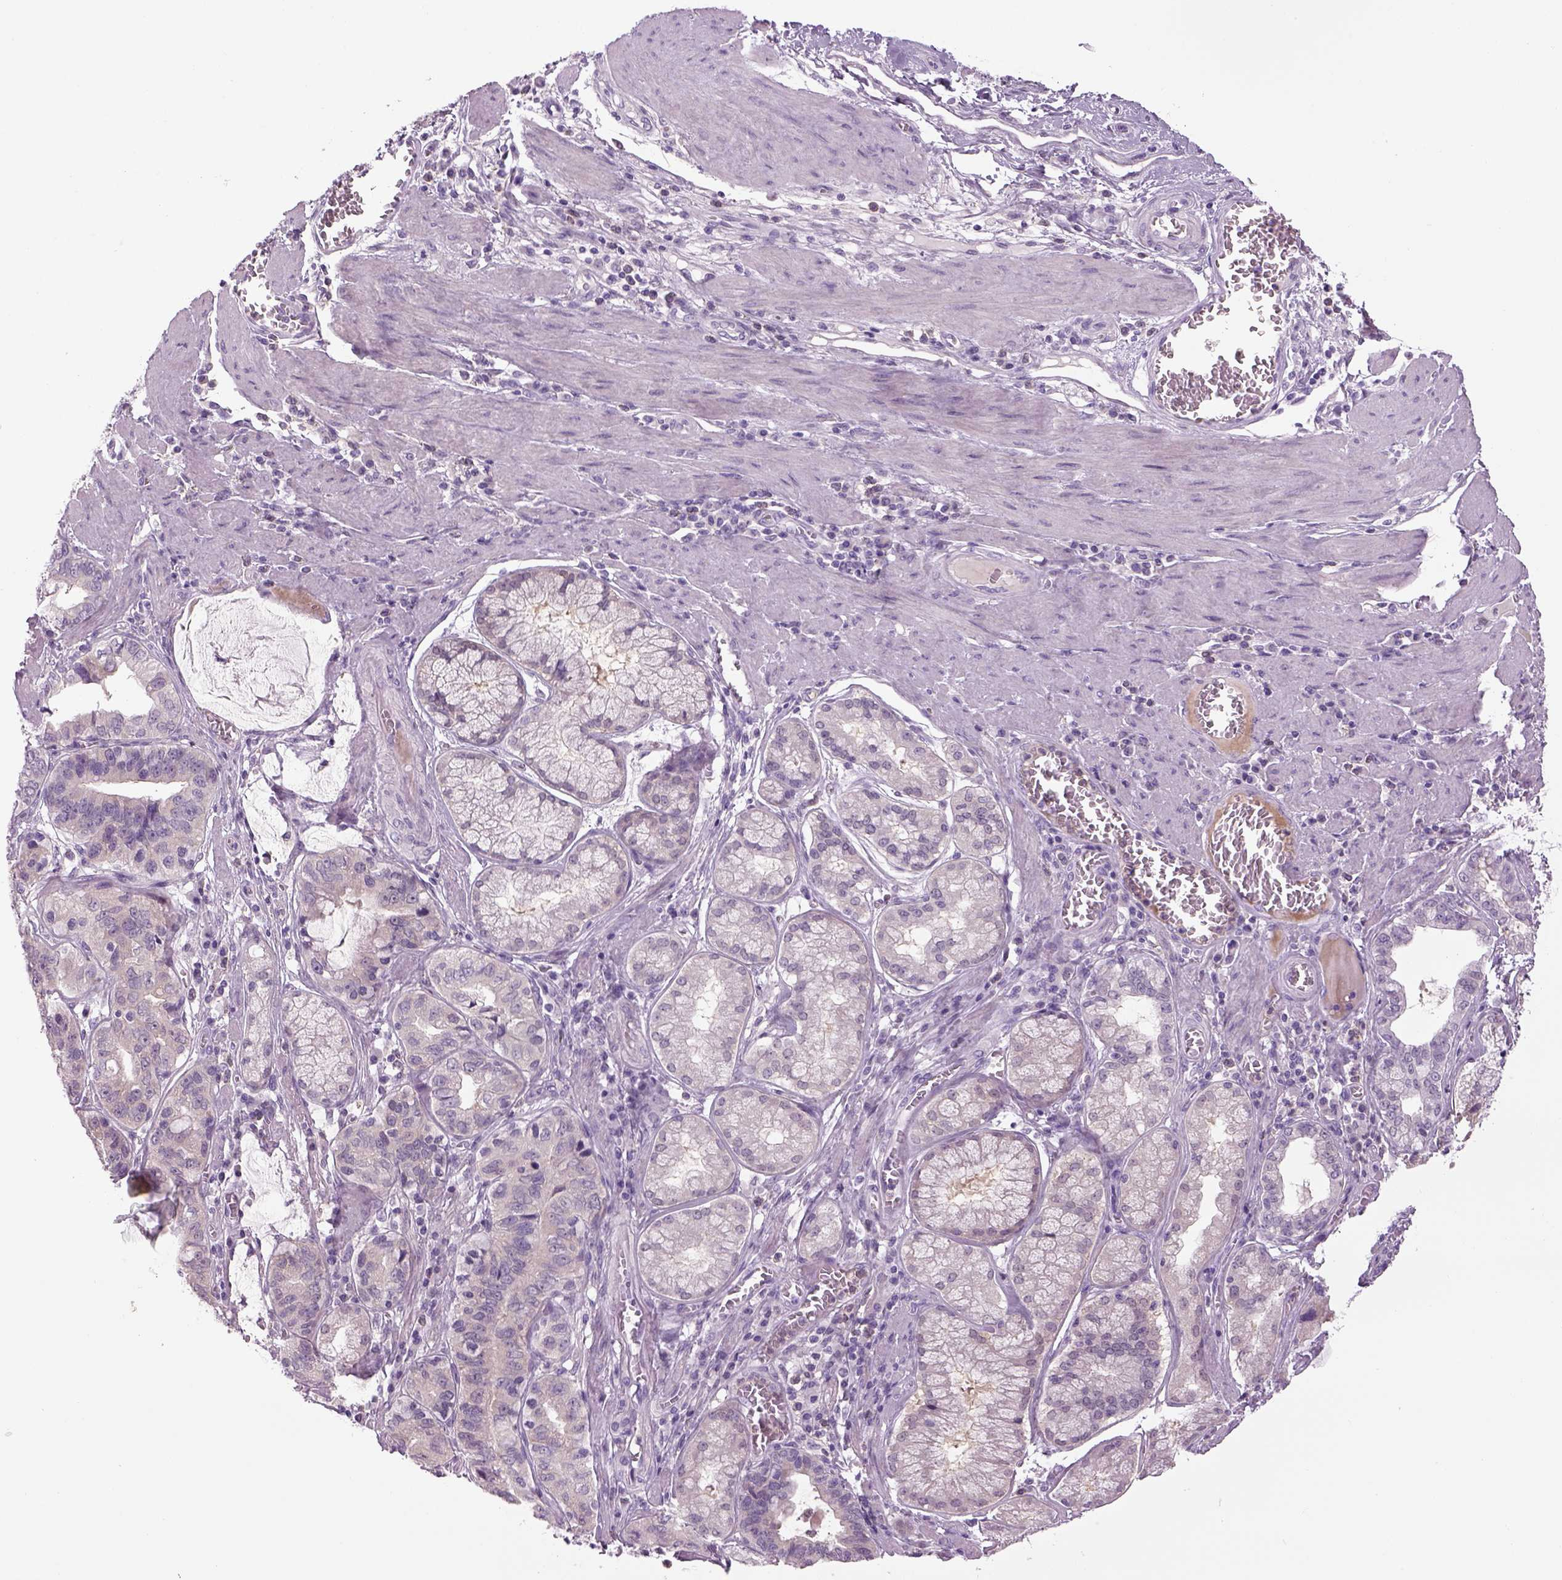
{"staining": {"intensity": "negative", "quantity": "none", "location": "none"}, "tissue": "stomach cancer", "cell_type": "Tumor cells", "image_type": "cancer", "snomed": [{"axis": "morphology", "description": "Adenocarcinoma, NOS"}, {"axis": "topography", "description": "Stomach, lower"}], "caption": "Tumor cells show no significant protein expression in stomach cancer (adenocarcinoma).", "gene": "MDH1B", "patient": {"sex": "female", "age": 76}}